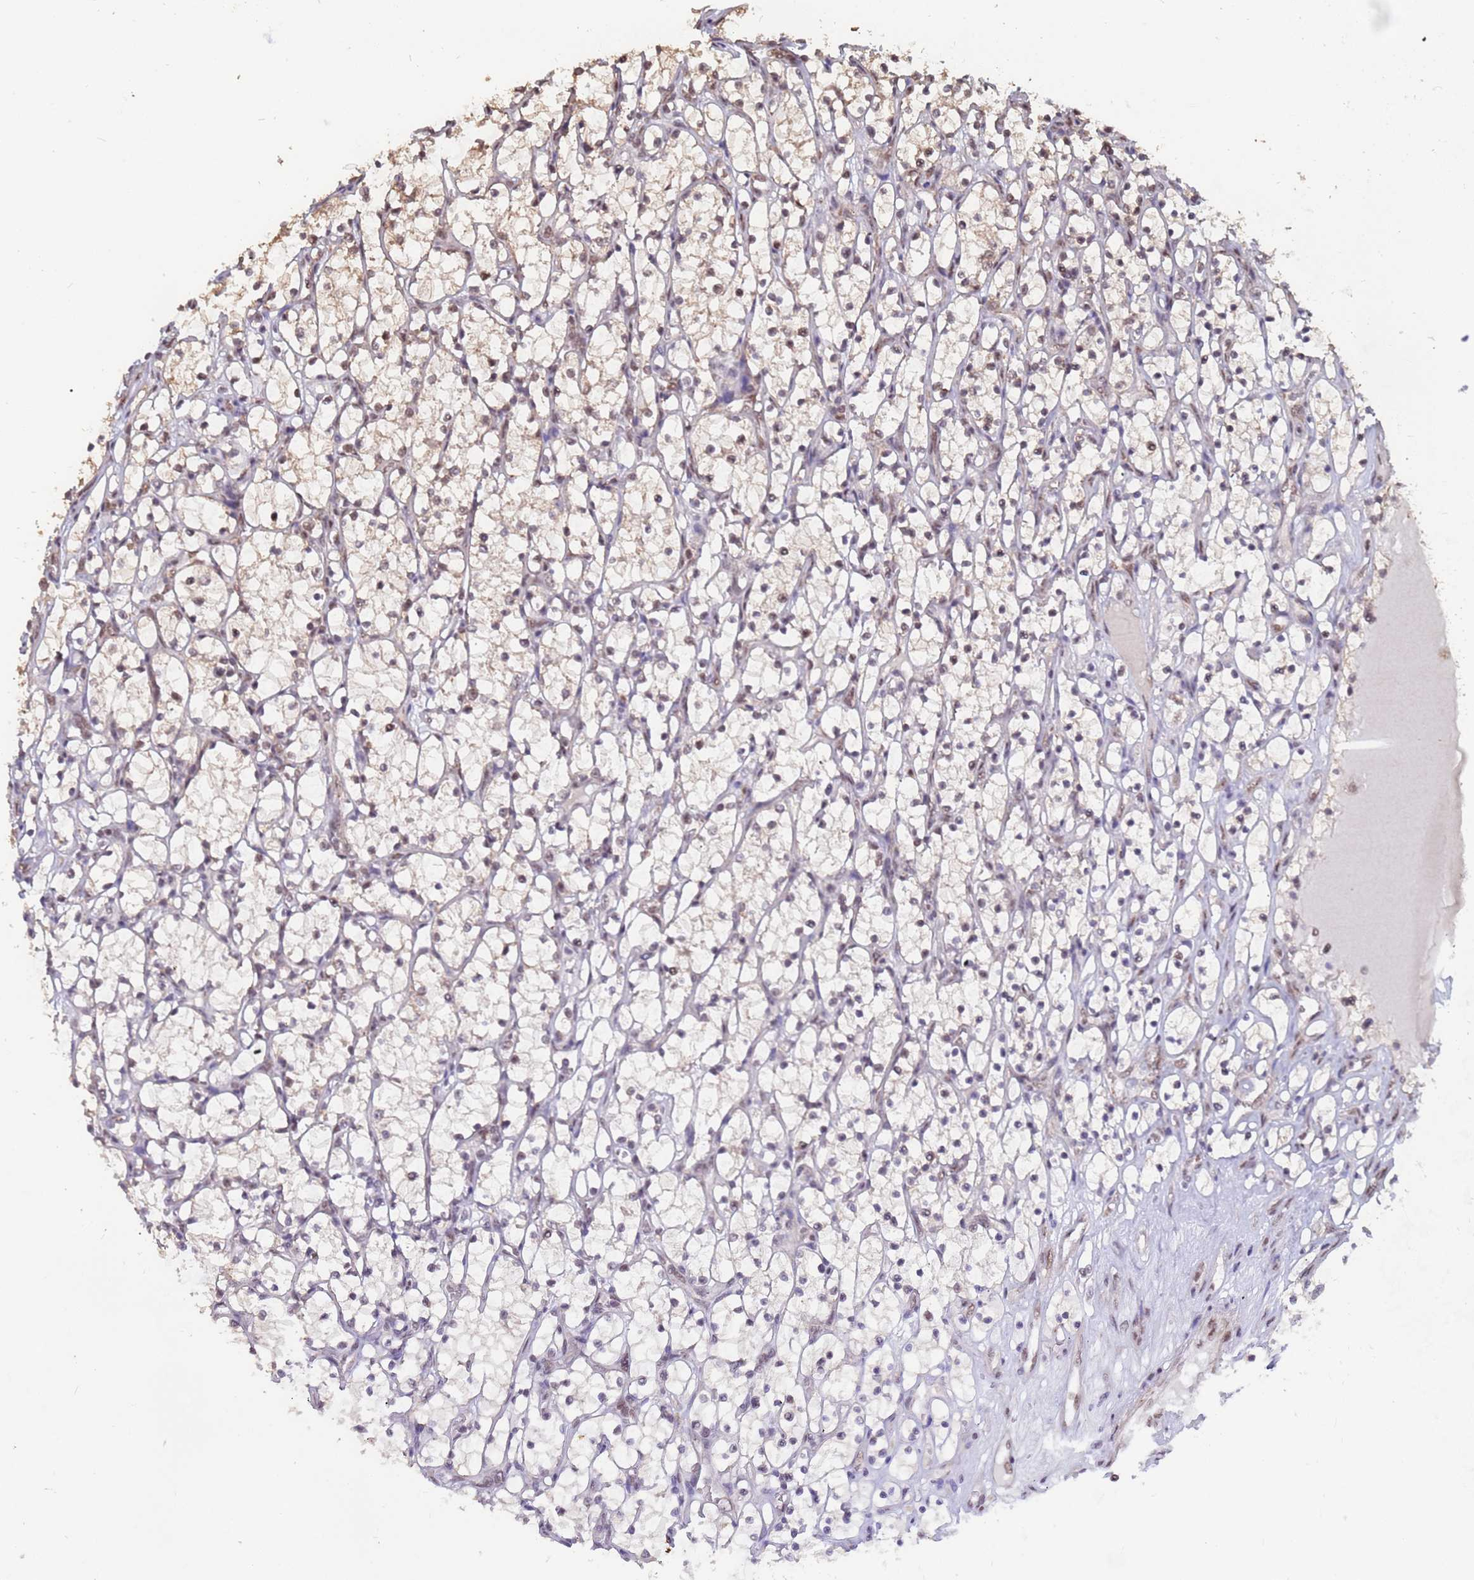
{"staining": {"intensity": "weak", "quantity": "25%-75%", "location": "cytoplasmic/membranous,nuclear"}, "tissue": "renal cancer", "cell_type": "Tumor cells", "image_type": "cancer", "snomed": [{"axis": "morphology", "description": "Adenocarcinoma, NOS"}, {"axis": "topography", "description": "Kidney"}], "caption": "Renal cancer stained for a protein (brown) demonstrates weak cytoplasmic/membranous and nuclear positive staining in about 25%-75% of tumor cells.", "gene": "DENND2B", "patient": {"sex": "female", "age": 69}}